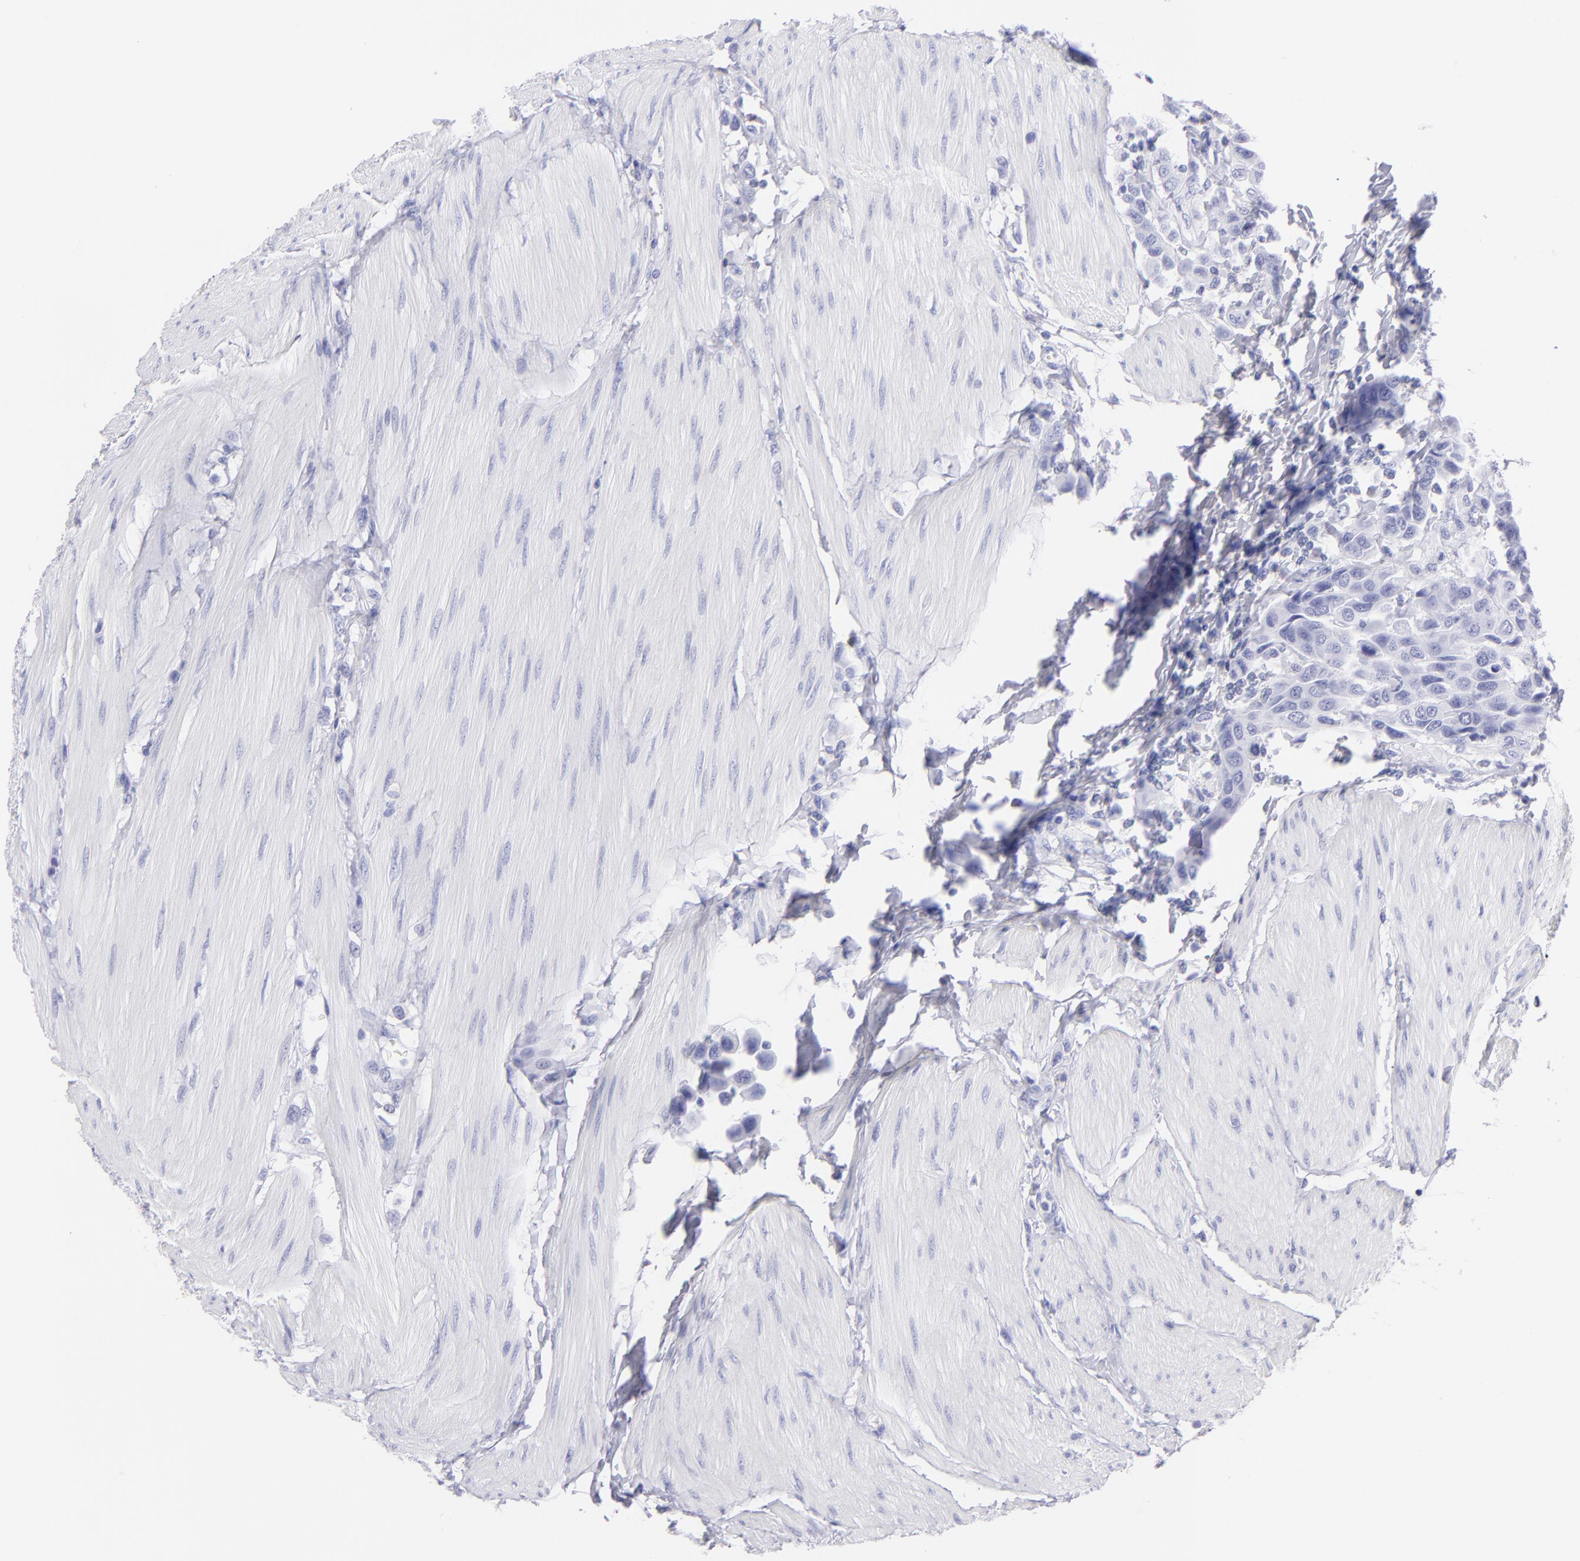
{"staining": {"intensity": "negative", "quantity": "none", "location": "none"}, "tissue": "urothelial cancer", "cell_type": "Tumor cells", "image_type": "cancer", "snomed": [{"axis": "morphology", "description": "Urothelial carcinoma, High grade"}, {"axis": "topography", "description": "Urinary bladder"}], "caption": "IHC micrograph of neoplastic tissue: human urothelial carcinoma (high-grade) stained with DAB demonstrates no significant protein positivity in tumor cells.", "gene": "PIP", "patient": {"sex": "male", "age": 50}}